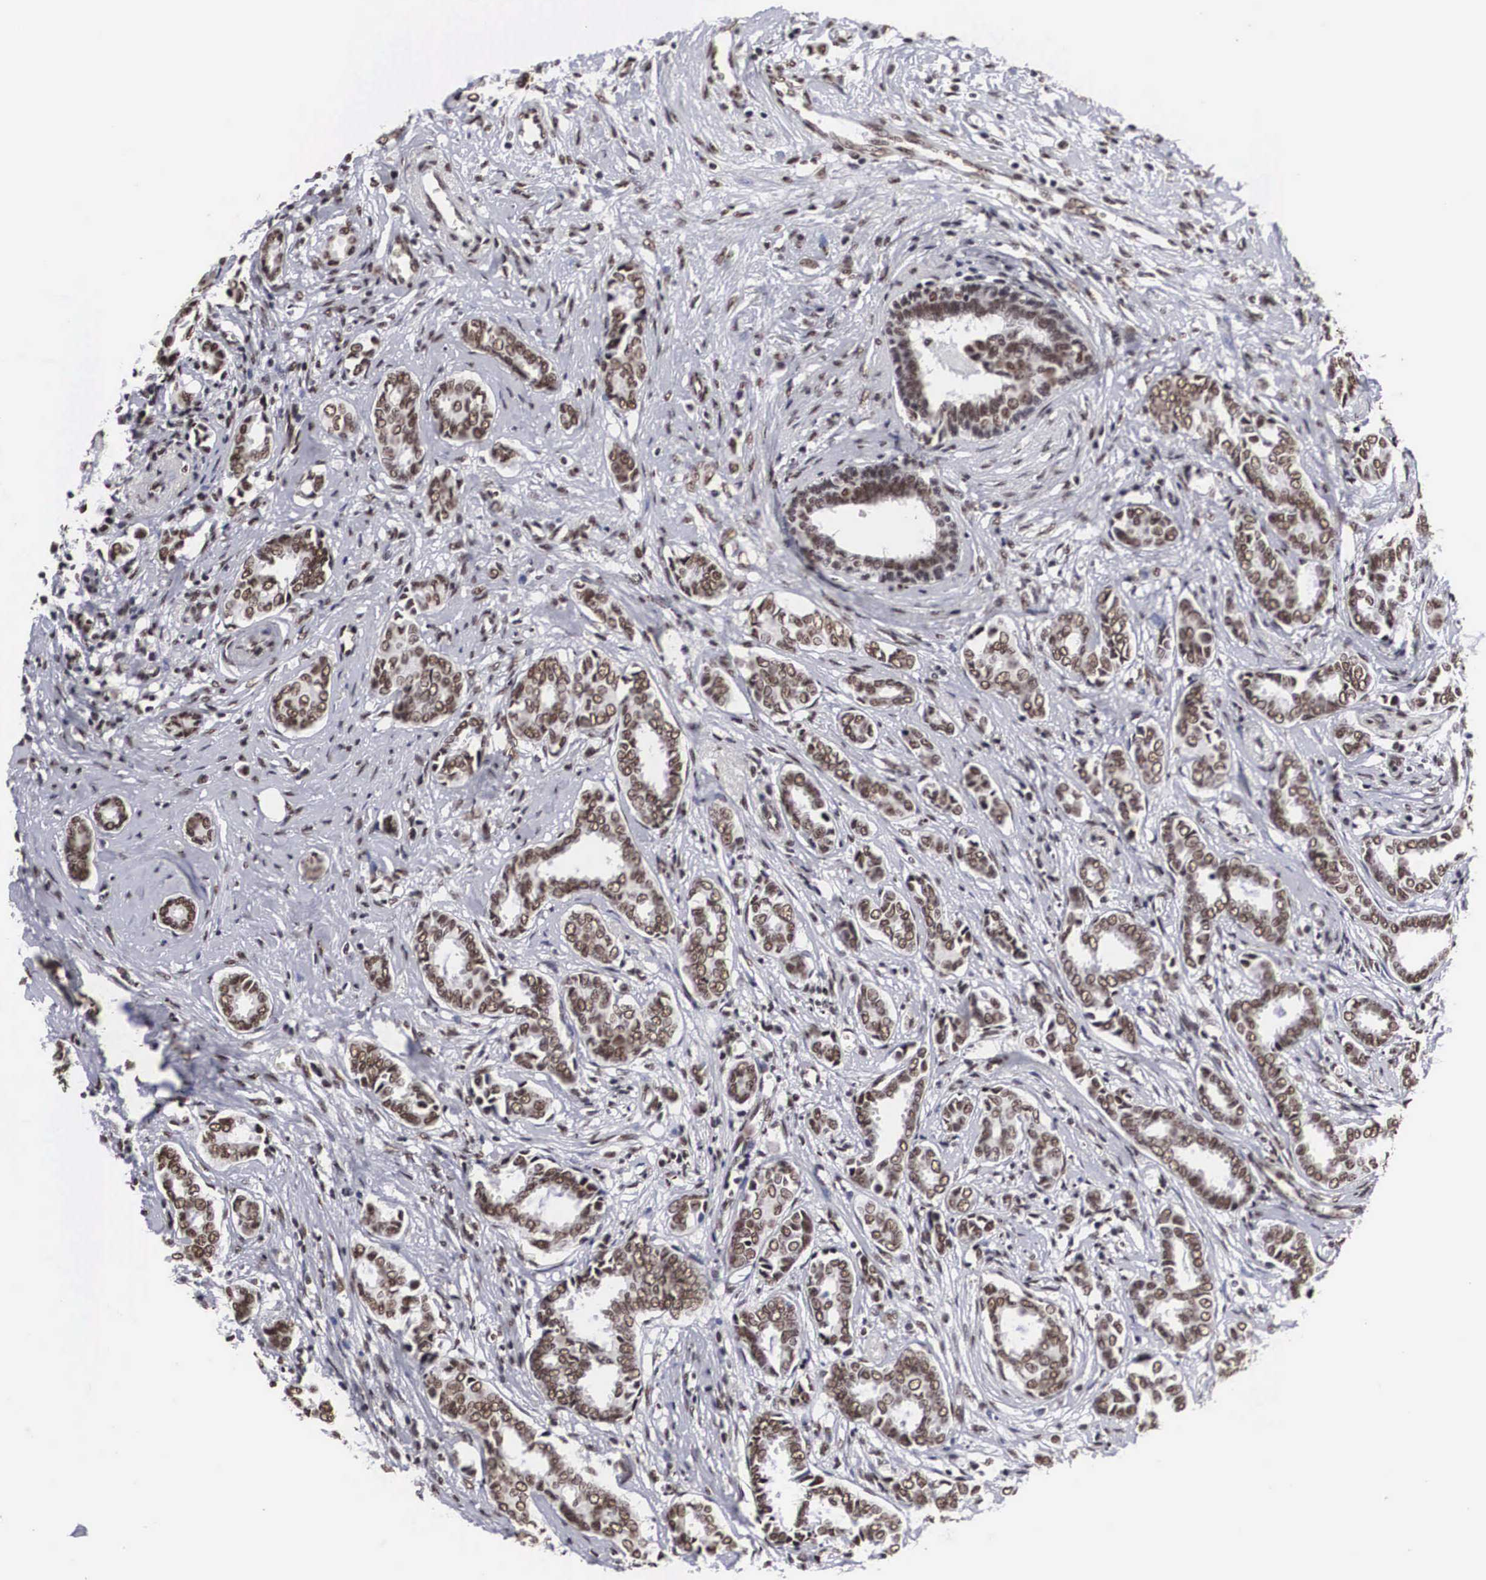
{"staining": {"intensity": "moderate", "quantity": ">75%", "location": "nuclear"}, "tissue": "breast cancer", "cell_type": "Tumor cells", "image_type": "cancer", "snomed": [{"axis": "morphology", "description": "Duct carcinoma"}, {"axis": "topography", "description": "Breast"}], "caption": "Immunohistochemistry staining of breast cancer (invasive ductal carcinoma), which displays medium levels of moderate nuclear positivity in approximately >75% of tumor cells indicating moderate nuclear protein staining. The staining was performed using DAB (3,3'-diaminobenzidine) (brown) for protein detection and nuclei were counterstained in hematoxylin (blue).", "gene": "ACIN1", "patient": {"sex": "female", "age": 50}}